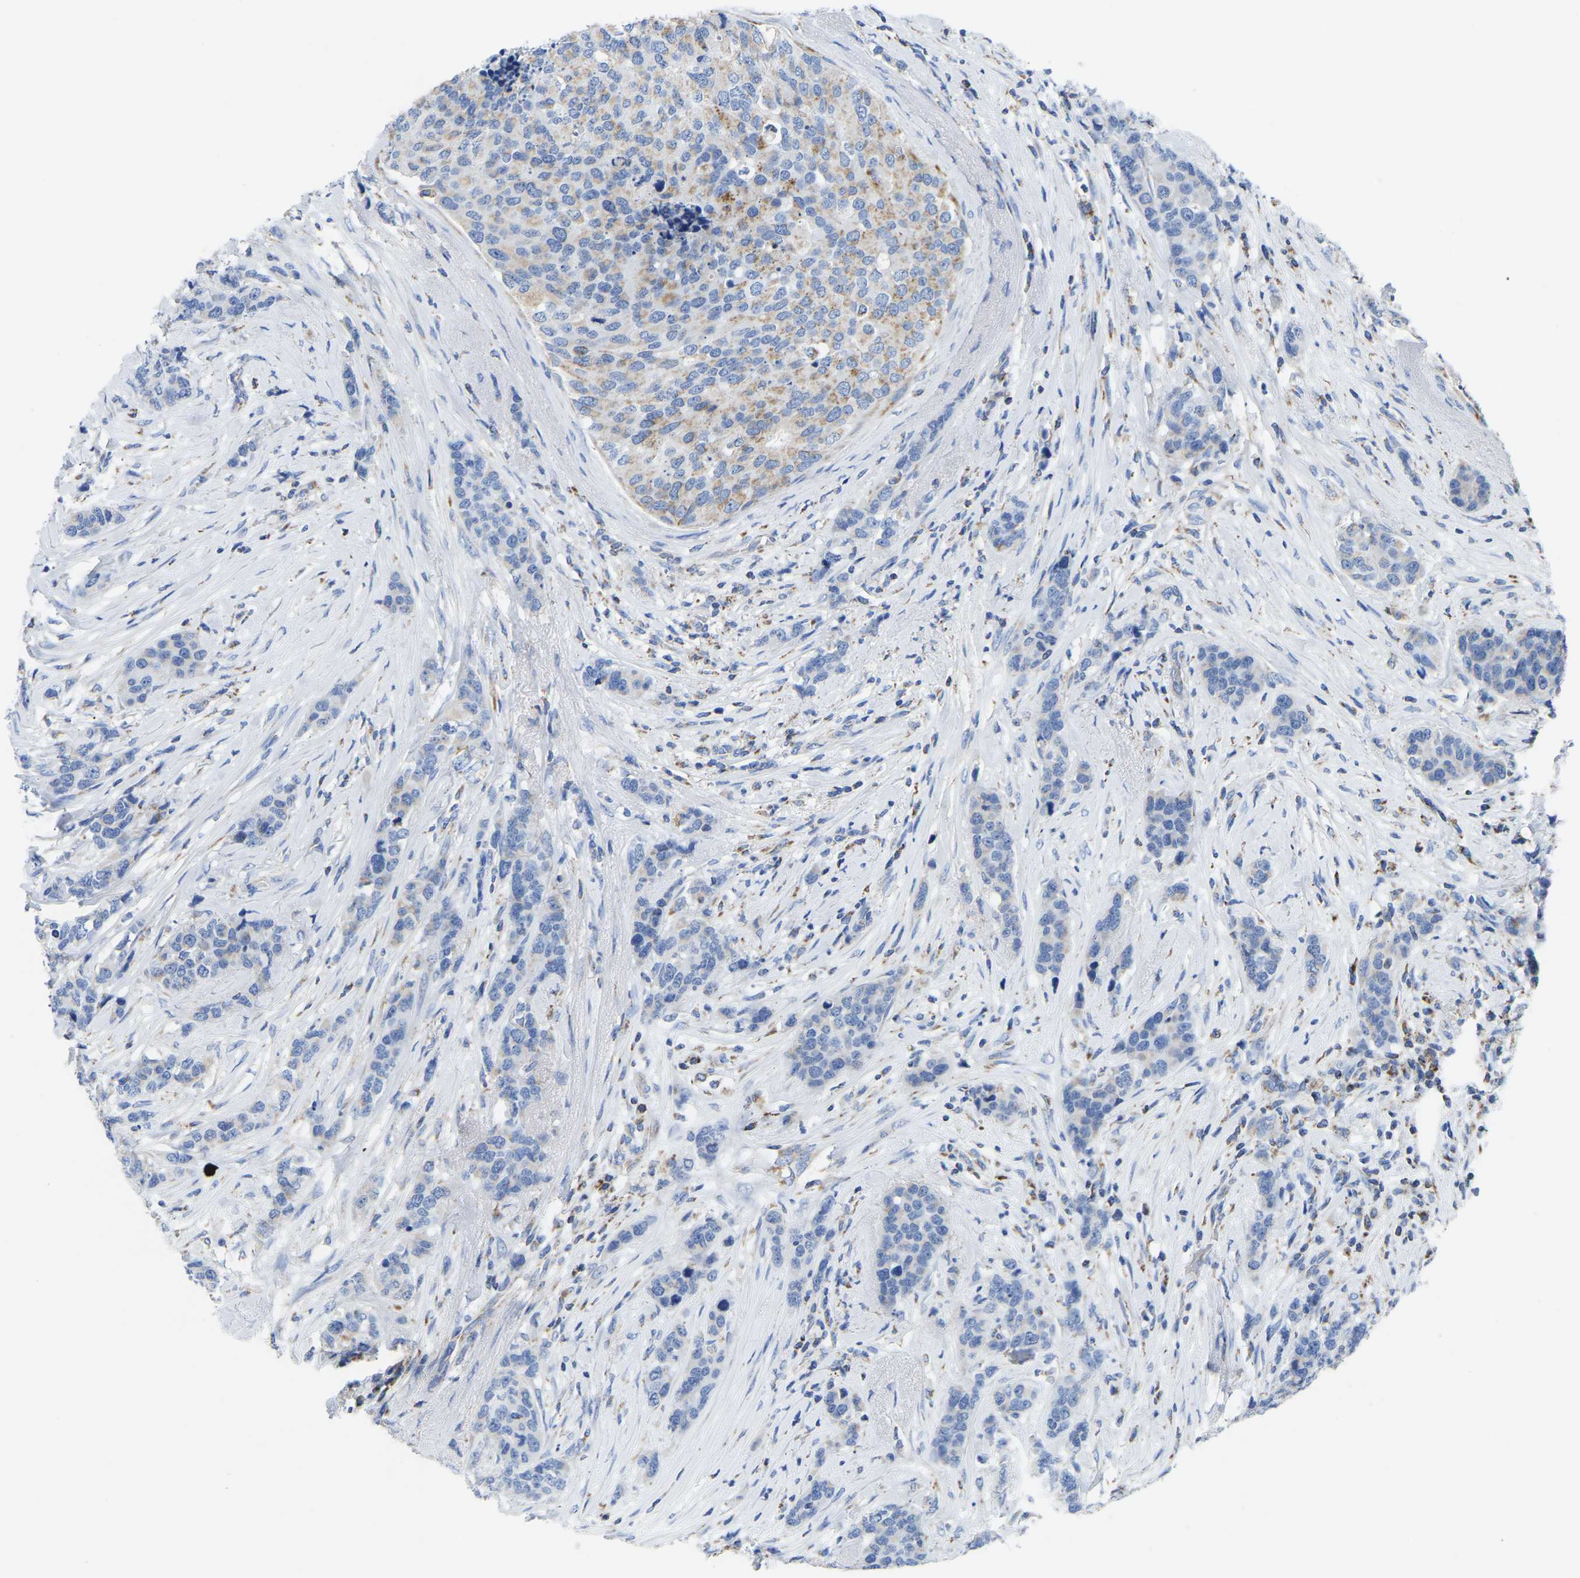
{"staining": {"intensity": "moderate", "quantity": "<25%", "location": "cytoplasmic/membranous"}, "tissue": "breast cancer", "cell_type": "Tumor cells", "image_type": "cancer", "snomed": [{"axis": "morphology", "description": "Lobular carcinoma"}, {"axis": "topography", "description": "Breast"}], "caption": "Protein staining of lobular carcinoma (breast) tissue displays moderate cytoplasmic/membranous staining in approximately <25% of tumor cells.", "gene": "ETFA", "patient": {"sex": "female", "age": 59}}